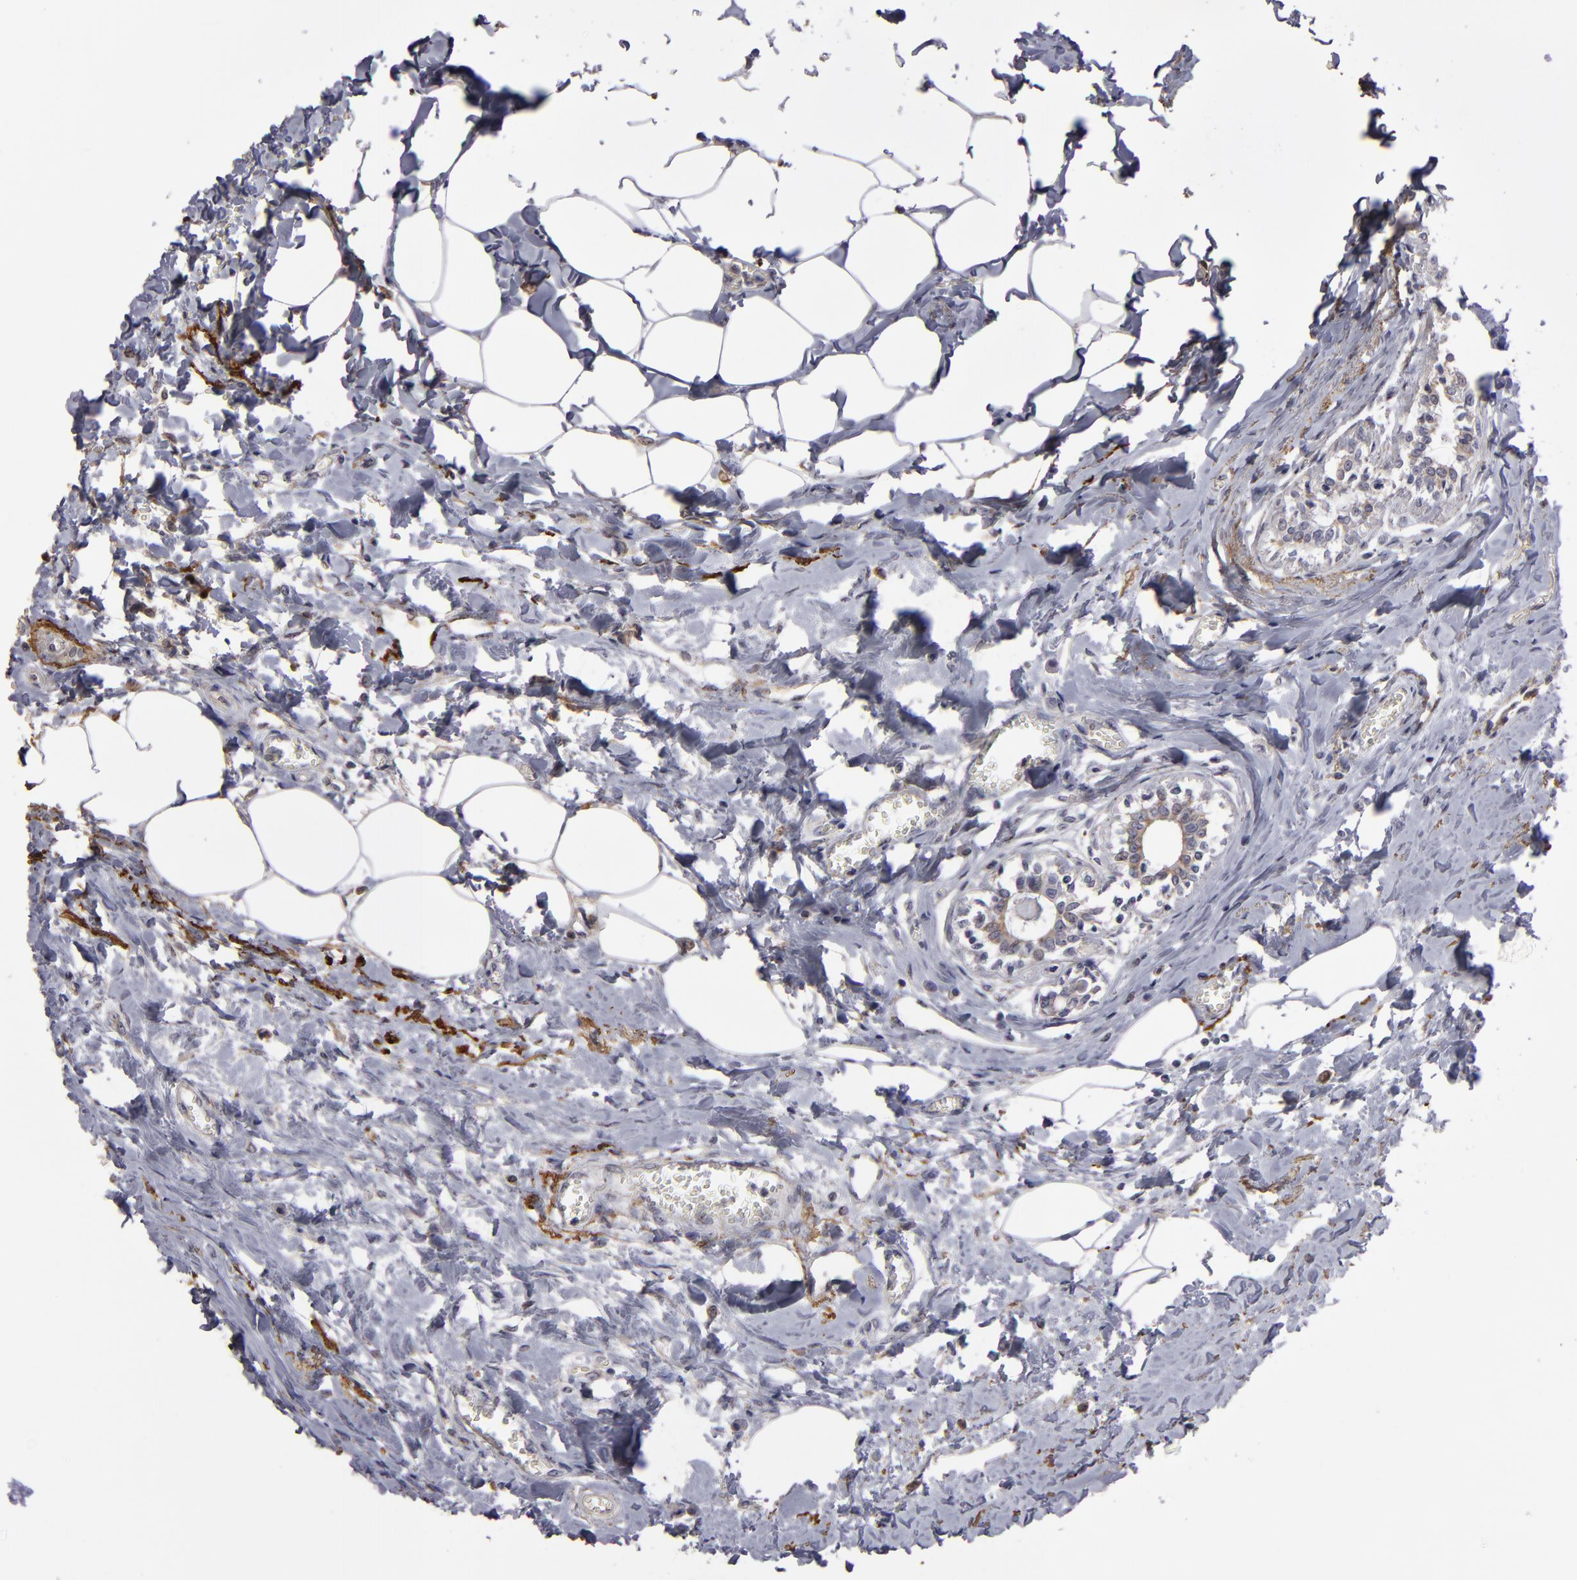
{"staining": {"intensity": "moderate", "quantity": ">75%", "location": "cytoplasmic/membranous"}, "tissue": "breast cancer", "cell_type": "Tumor cells", "image_type": "cancer", "snomed": [{"axis": "morphology", "description": "Lobular carcinoma"}, {"axis": "topography", "description": "Breast"}], "caption": "Immunohistochemistry (IHC) of human breast cancer (lobular carcinoma) shows medium levels of moderate cytoplasmic/membranous positivity in approximately >75% of tumor cells.", "gene": "CD55", "patient": {"sex": "female", "age": 51}}